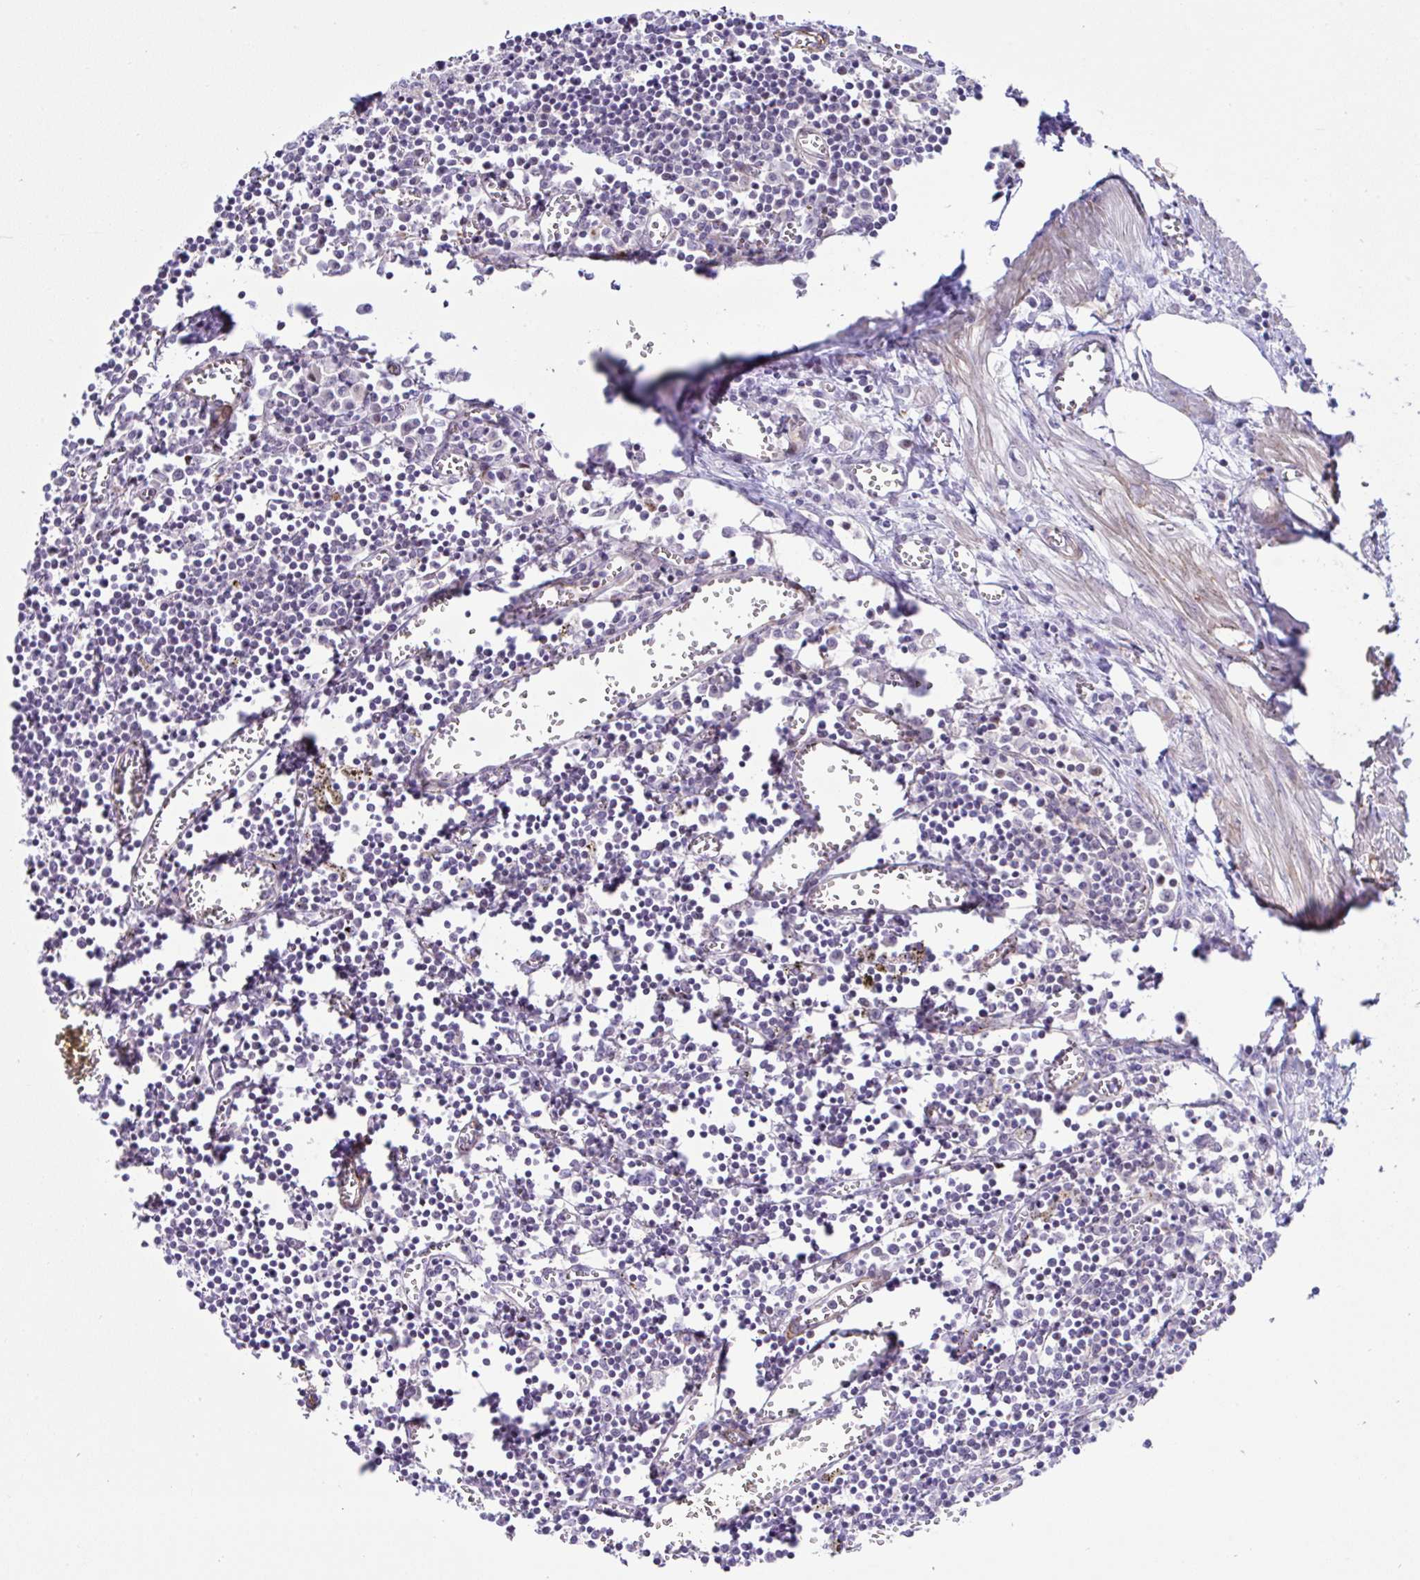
{"staining": {"intensity": "negative", "quantity": "none", "location": "none"}, "tissue": "lymph node", "cell_type": "Germinal center cells", "image_type": "normal", "snomed": [{"axis": "morphology", "description": "Normal tissue, NOS"}, {"axis": "topography", "description": "Lymph node"}], "caption": "The photomicrograph reveals no staining of germinal center cells in unremarkable lymph node.", "gene": "FBXO34", "patient": {"sex": "male", "age": 66}}